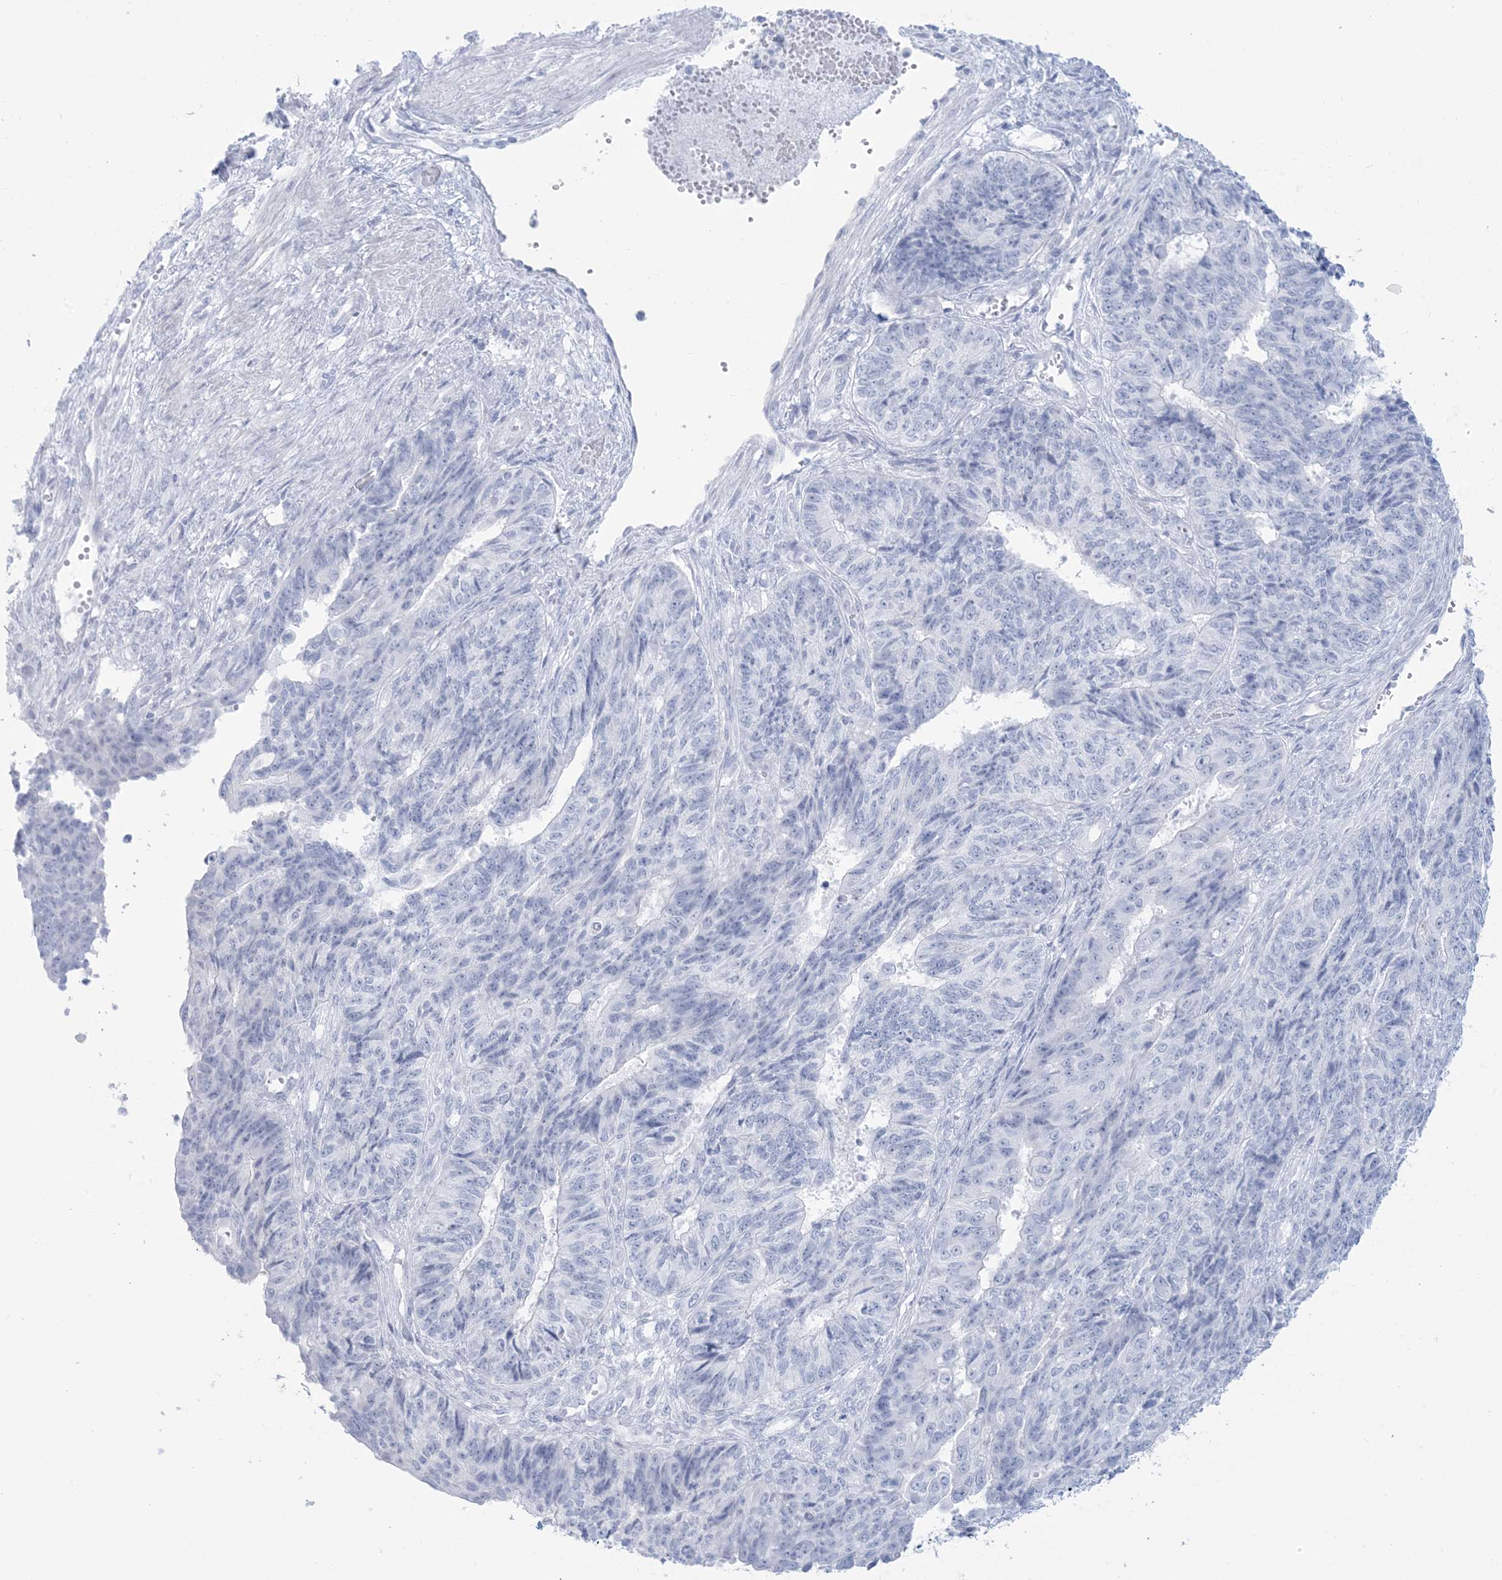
{"staining": {"intensity": "negative", "quantity": "none", "location": "none"}, "tissue": "endometrial cancer", "cell_type": "Tumor cells", "image_type": "cancer", "snomed": [{"axis": "morphology", "description": "Adenocarcinoma, NOS"}, {"axis": "topography", "description": "Endometrium"}], "caption": "Immunohistochemistry (IHC) of endometrial adenocarcinoma shows no expression in tumor cells. (Brightfield microscopy of DAB IHC at high magnification).", "gene": "AGXT", "patient": {"sex": "female", "age": 32}}